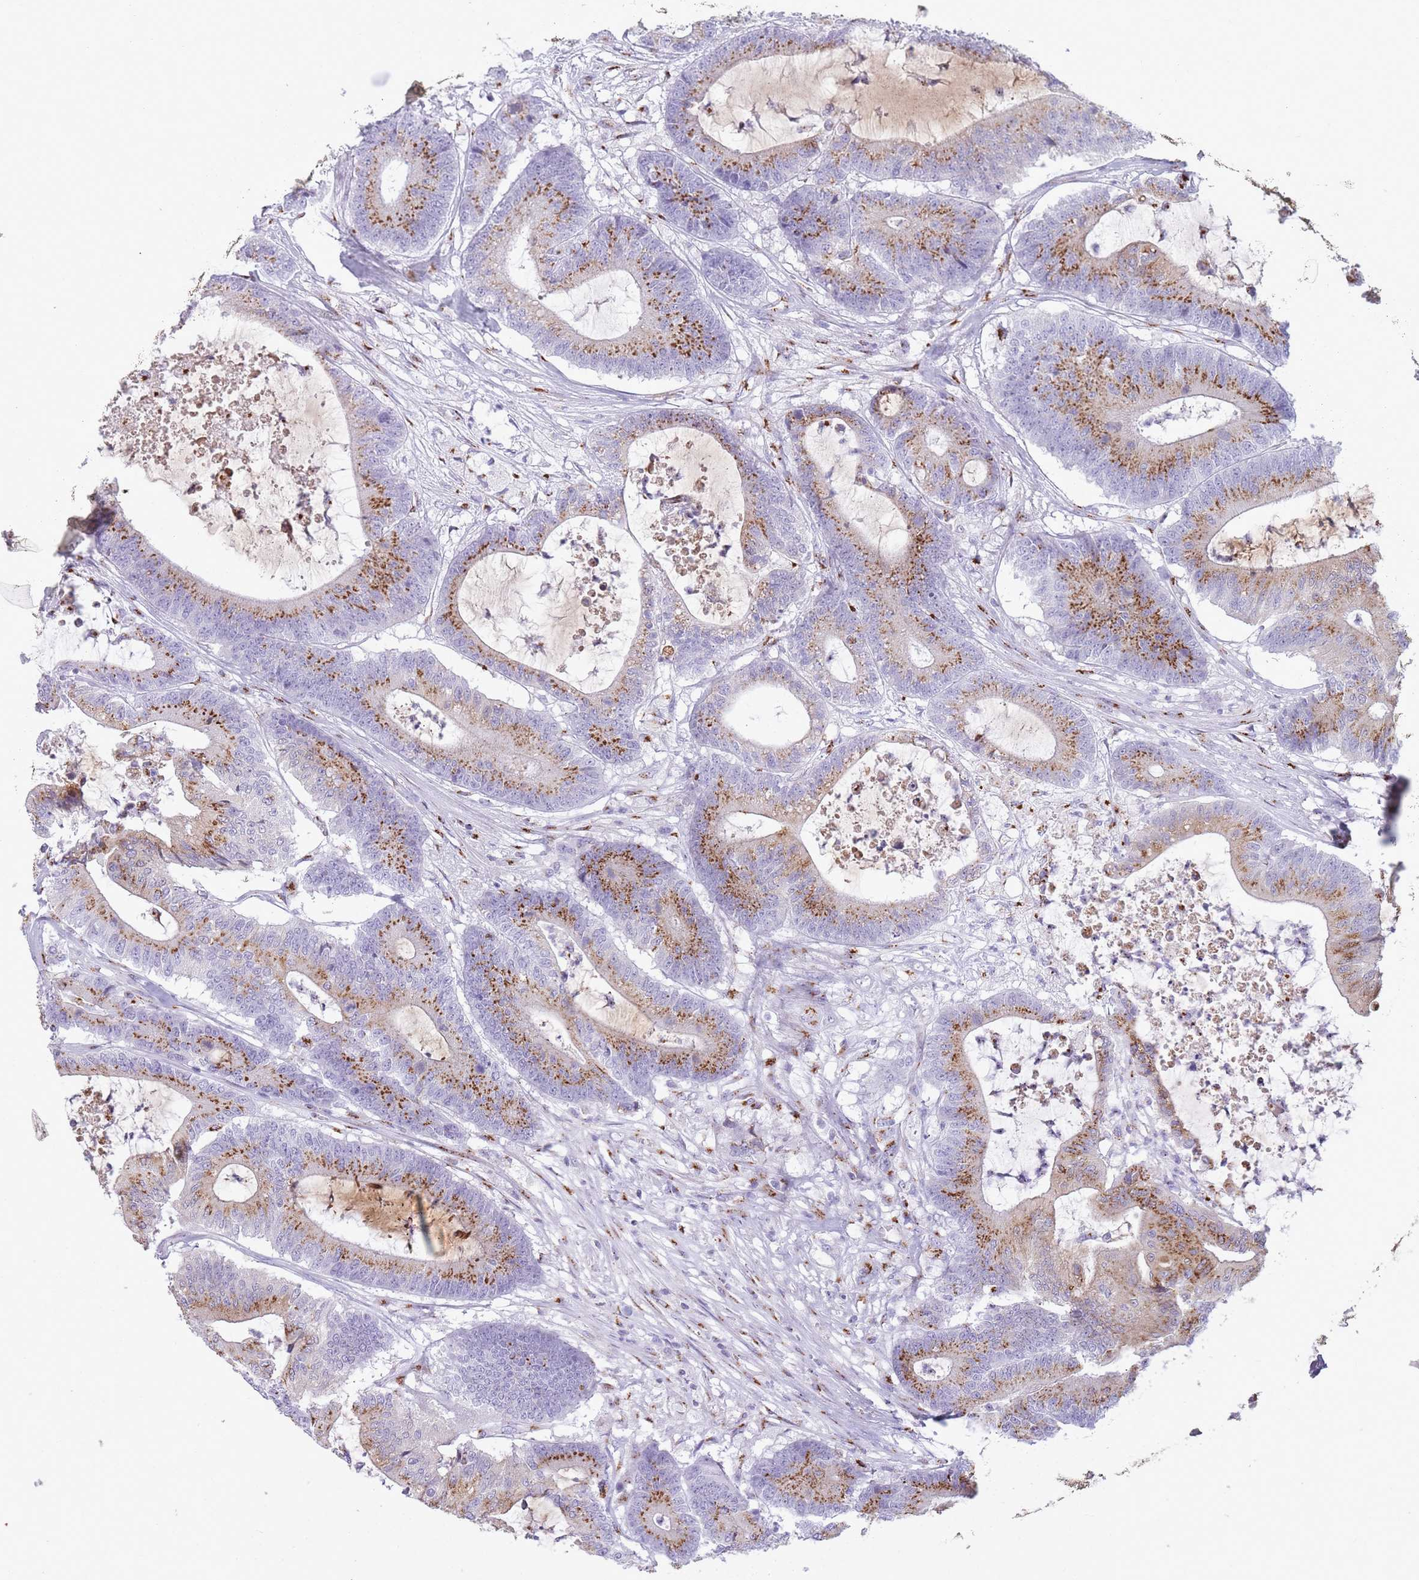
{"staining": {"intensity": "moderate", "quantity": ">75%", "location": "cytoplasmic/membranous"}, "tissue": "colorectal cancer", "cell_type": "Tumor cells", "image_type": "cancer", "snomed": [{"axis": "morphology", "description": "Adenocarcinoma, NOS"}, {"axis": "topography", "description": "Colon"}], "caption": "Immunohistochemistry (IHC) micrograph of colorectal adenocarcinoma stained for a protein (brown), which displays medium levels of moderate cytoplasmic/membranous staining in approximately >75% of tumor cells.", "gene": "B4GALT2", "patient": {"sex": "female", "age": 84}}